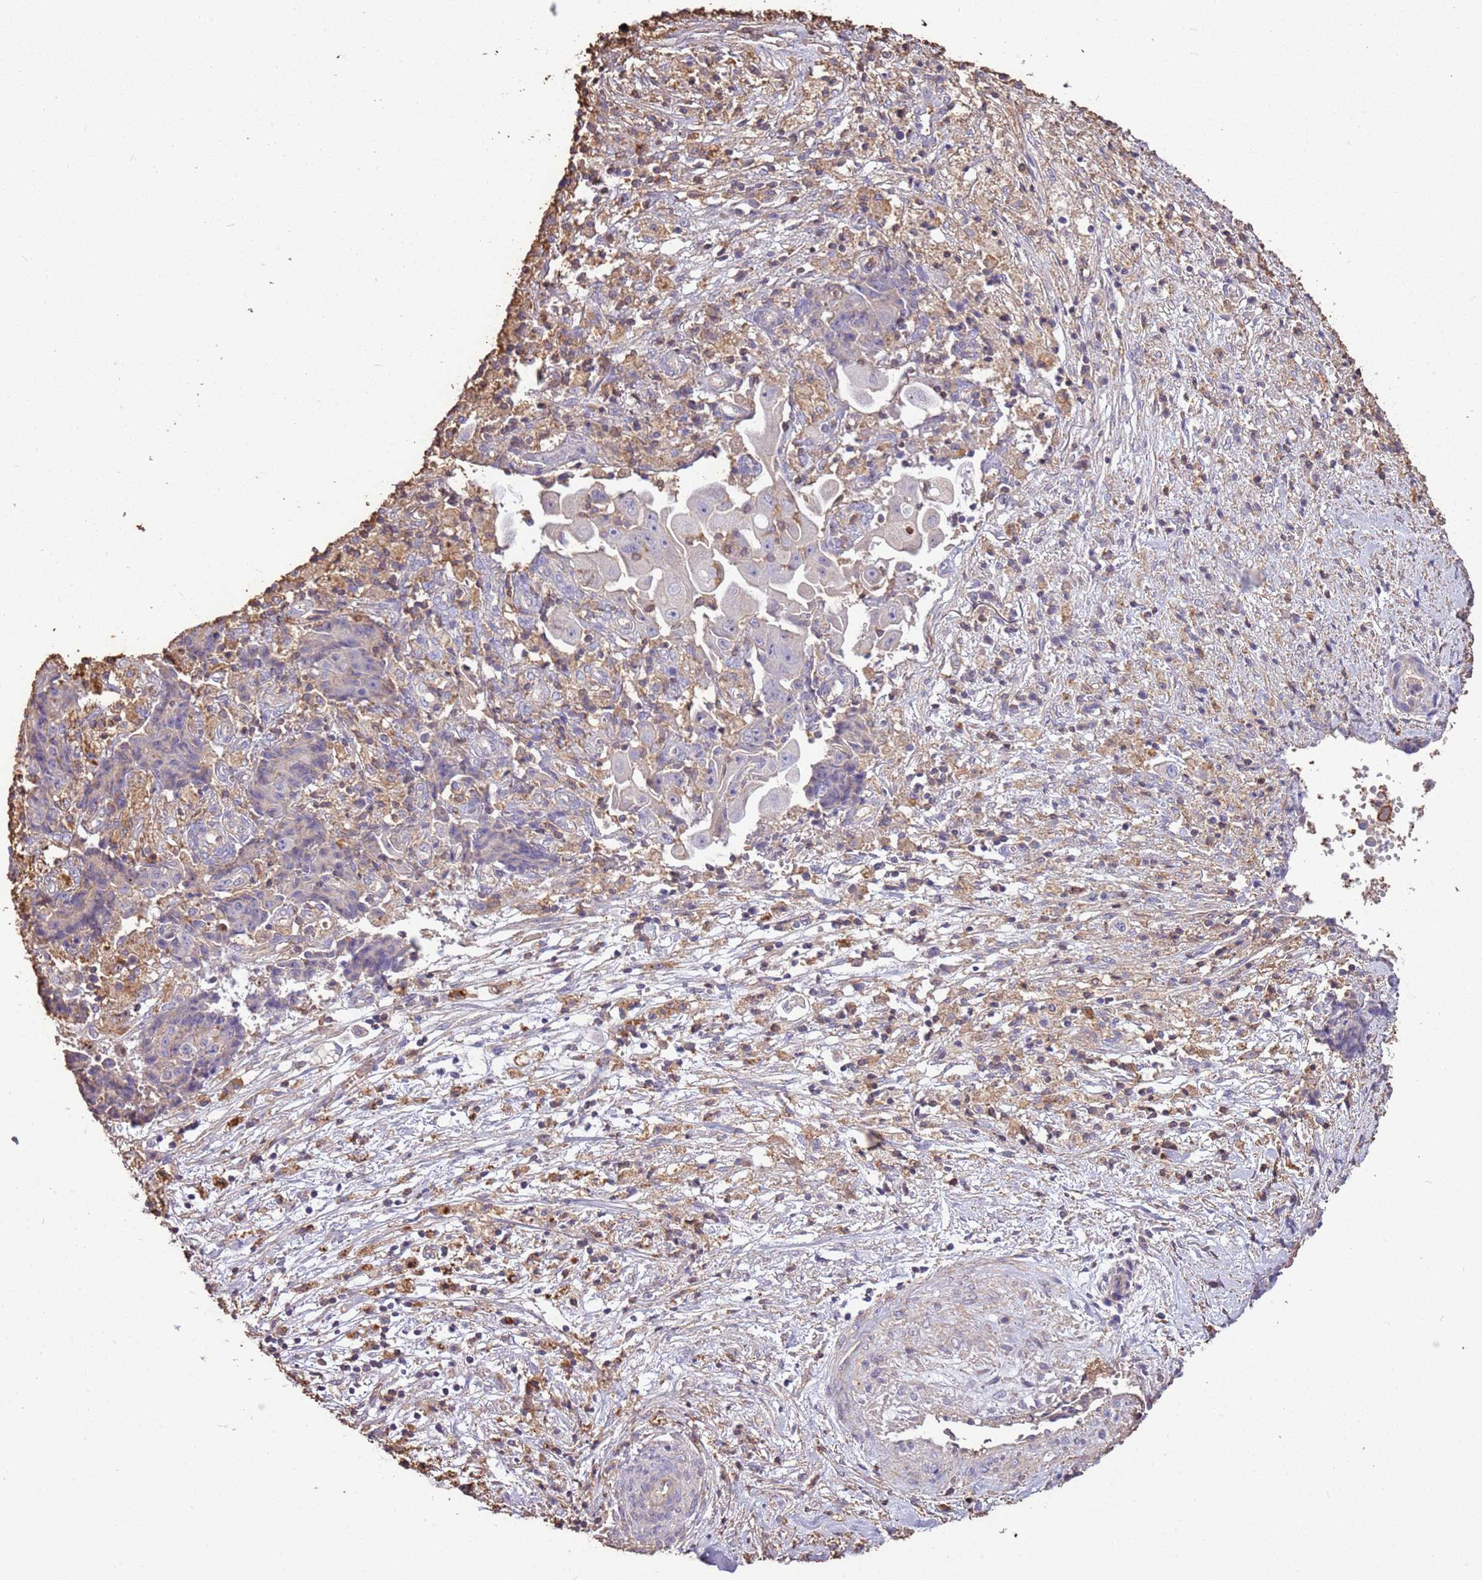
{"staining": {"intensity": "negative", "quantity": "none", "location": "none"}, "tissue": "ovarian cancer", "cell_type": "Tumor cells", "image_type": "cancer", "snomed": [{"axis": "morphology", "description": "Carcinoma, endometroid"}, {"axis": "topography", "description": "Ovary"}], "caption": "High power microscopy image of an immunohistochemistry photomicrograph of ovarian cancer (endometroid carcinoma), revealing no significant staining in tumor cells.", "gene": "ARL10", "patient": {"sex": "female", "age": 42}}